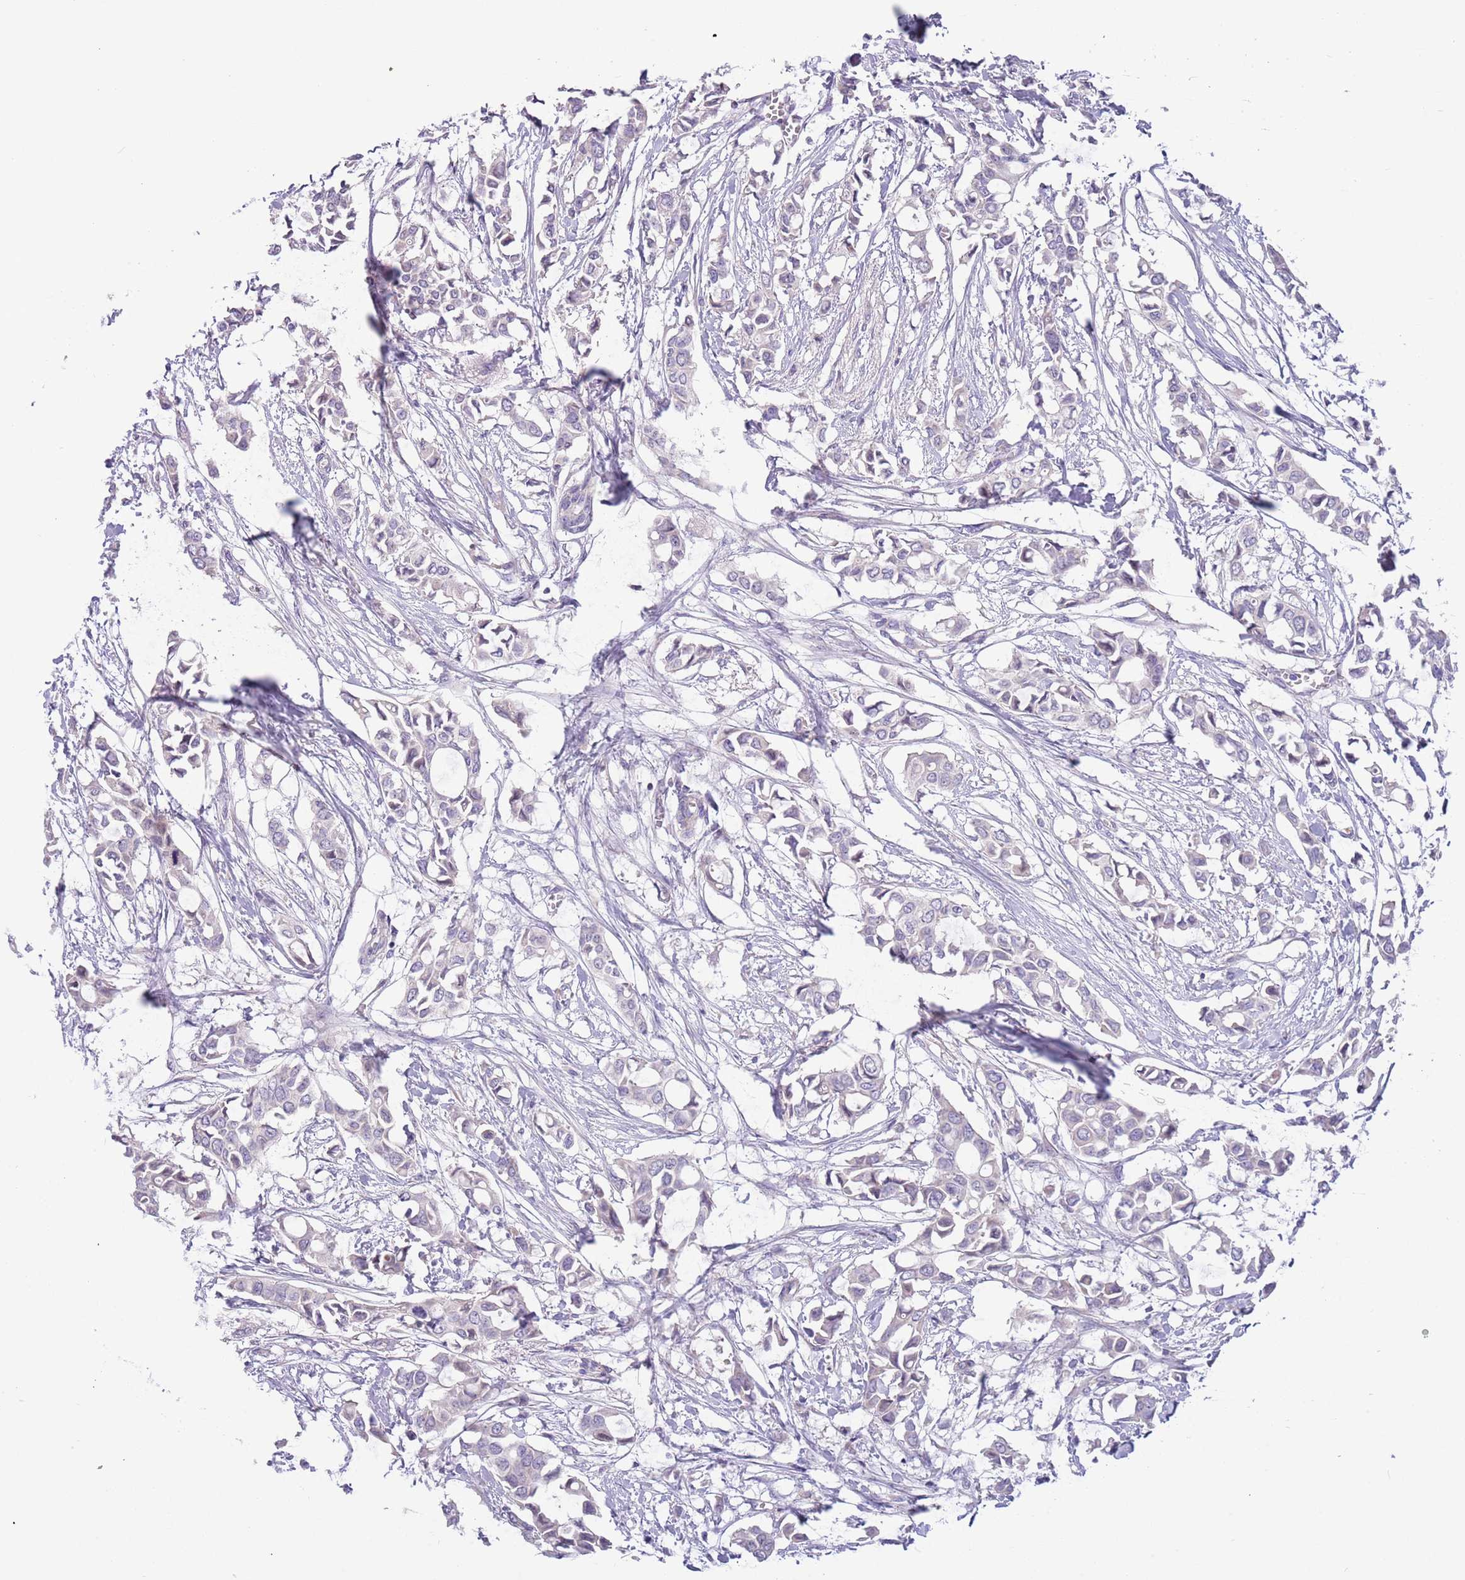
{"staining": {"intensity": "negative", "quantity": "none", "location": "none"}, "tissue": "breast cancer", "cell_type": "Tumor cells", "image_type": "cancer", "snomed": [{"axis": "morphology", "description": "Duct carcinoma"}, {"axis": "topography", "description": "Breast"}], "caption": "Breast cancer was stained to show a protein in brown. There is no significant expression in tumor cells. Nuclei are stained in blue.", "gene": "CABYR", "patient": {"sex": "female", "age": 41}}